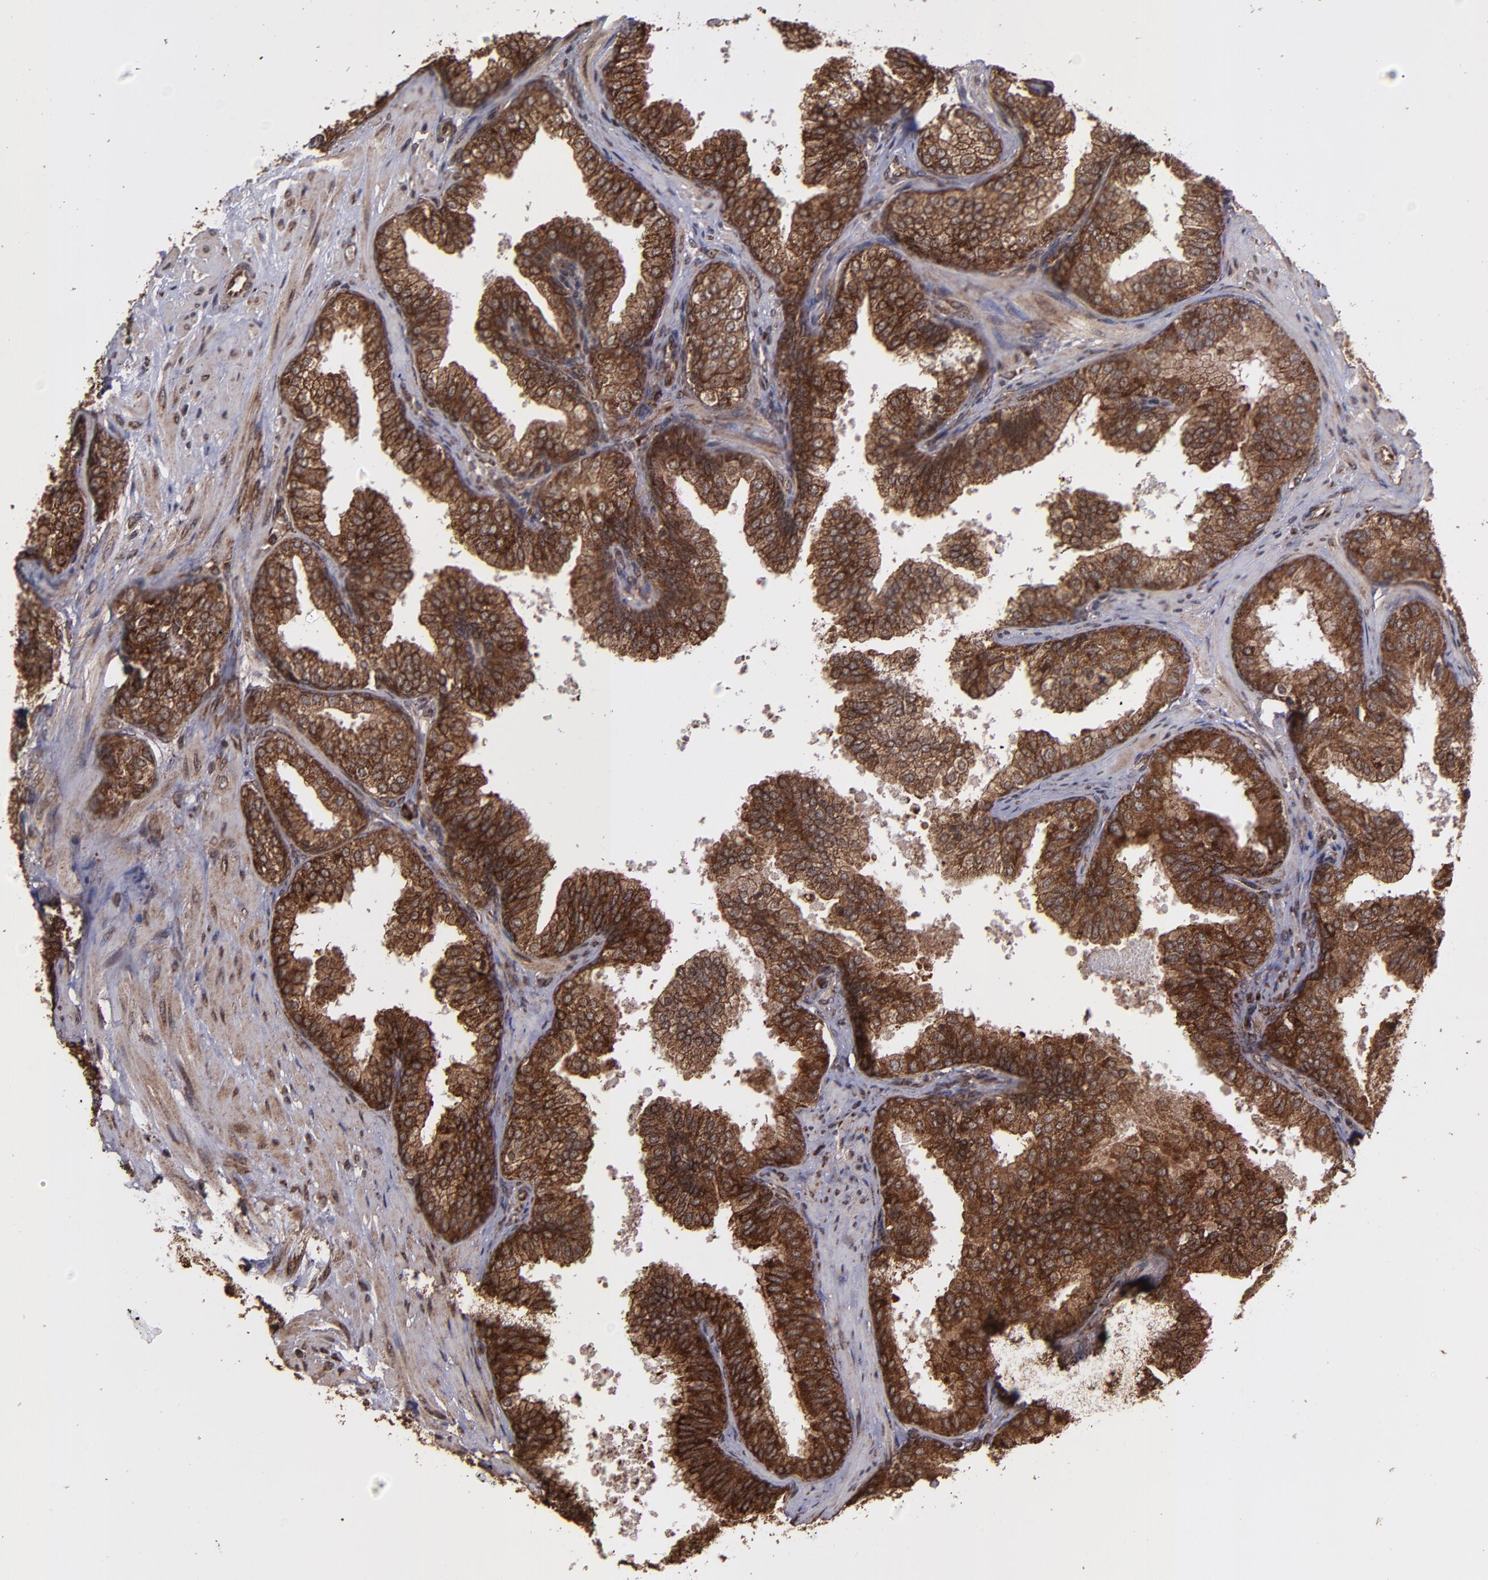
{"staining": {"intensity": "strong", "quantity": ">75%", "location": "cytoplasmic/membranous,nuclear"}, "tissue": "prostate", "cell_type": "Glandular cells", "image_type": "normal", "snomed": [{"axis": "morphology", "description": "Normal tissue, NOS"}, {"axis": "topography", "description": "Prostate"}], "caption": "This micrograph shows immunohistochemistry staining of normal prostate, with high strong cytoplasmic/membranous,nuclear staining in about >75% of glandular cells.", "gene": "EIF4ENIF1", "patient": {"sex": "male", "age": 60}}